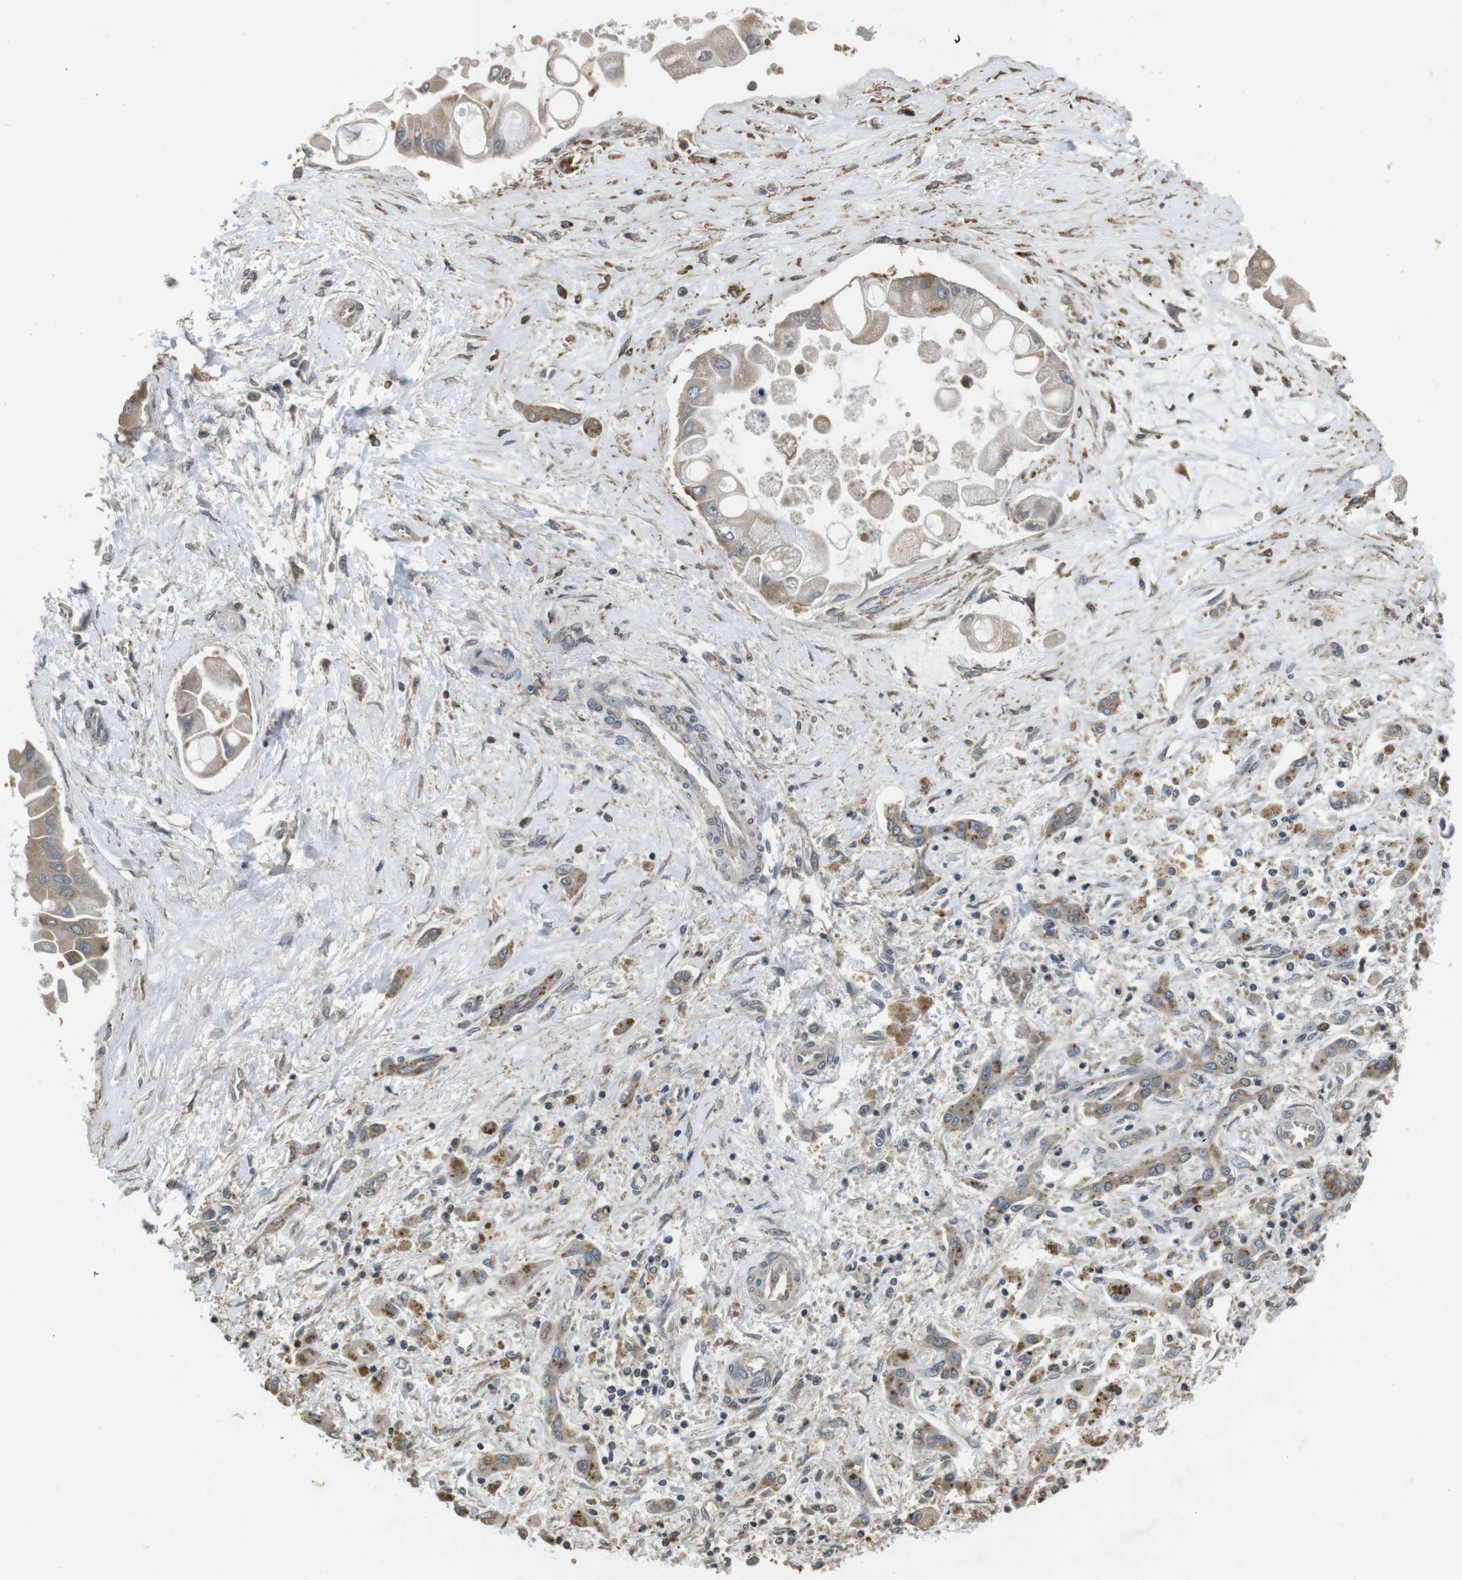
{"staining": {"intensity": "weak", "quantity": ">75%", "location": "cytoplasmic/membranous"}, "tissue": "liver cancer", "cell_type": "Tumor cells", "image_type": "cancer", "snomed": [{"axis": "morphology", "description": "Cholangiocarcinoma"}, {"axis": "topography", "description": "Liver"}], "caption": "Cholangiocarcinoma (liver) was stained to show a protein in brown. There is low levels of weak cytoplasmic/membranous expression in approximately >75% of tumor cells. Ihc stains the protein of interest in brown and the nuclei are stained blue.", "gene": "FZD10", "patient": {"sex": "male", "age": 50}}